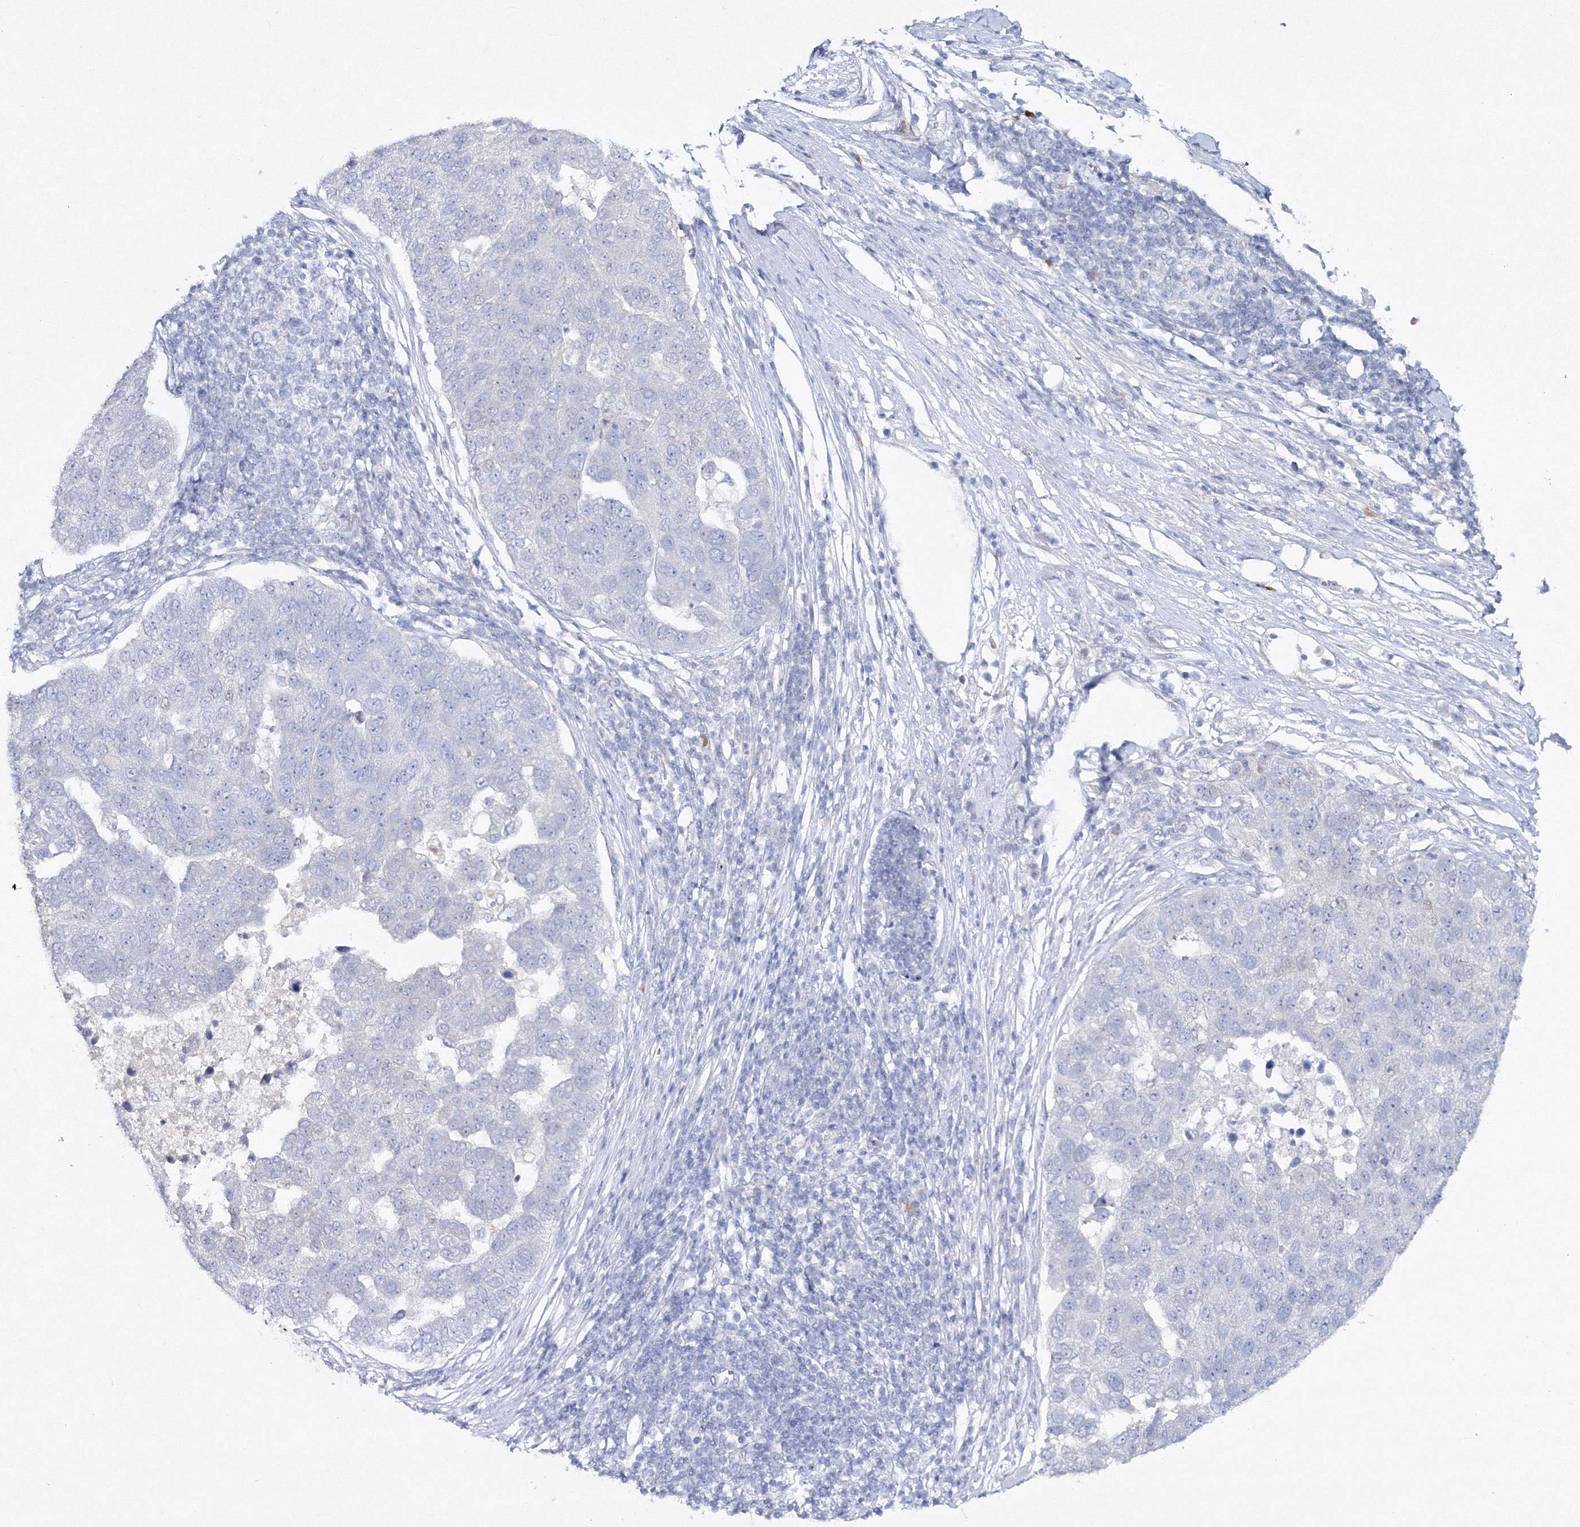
{"staining": {"intensity": "negative", "quantity": "none", "location": "none"}, "tissue": "pancreatic cancer", "cell_type": "Tumor cells", "image_type": "cancer", "snomed": [{"axis": "morphology", "description": "Adenocarcinoma, NOS"}, {"axis": "topography", "description": "Pancreas"}], "caption": "A high-resolution photomicrograph shows IHC staining of pancreatic adenocarcinoma, which exhibits no significant staining in tumor cells.", "gene": "GCKR", "patient": {"sex": "female", "age": 61}}